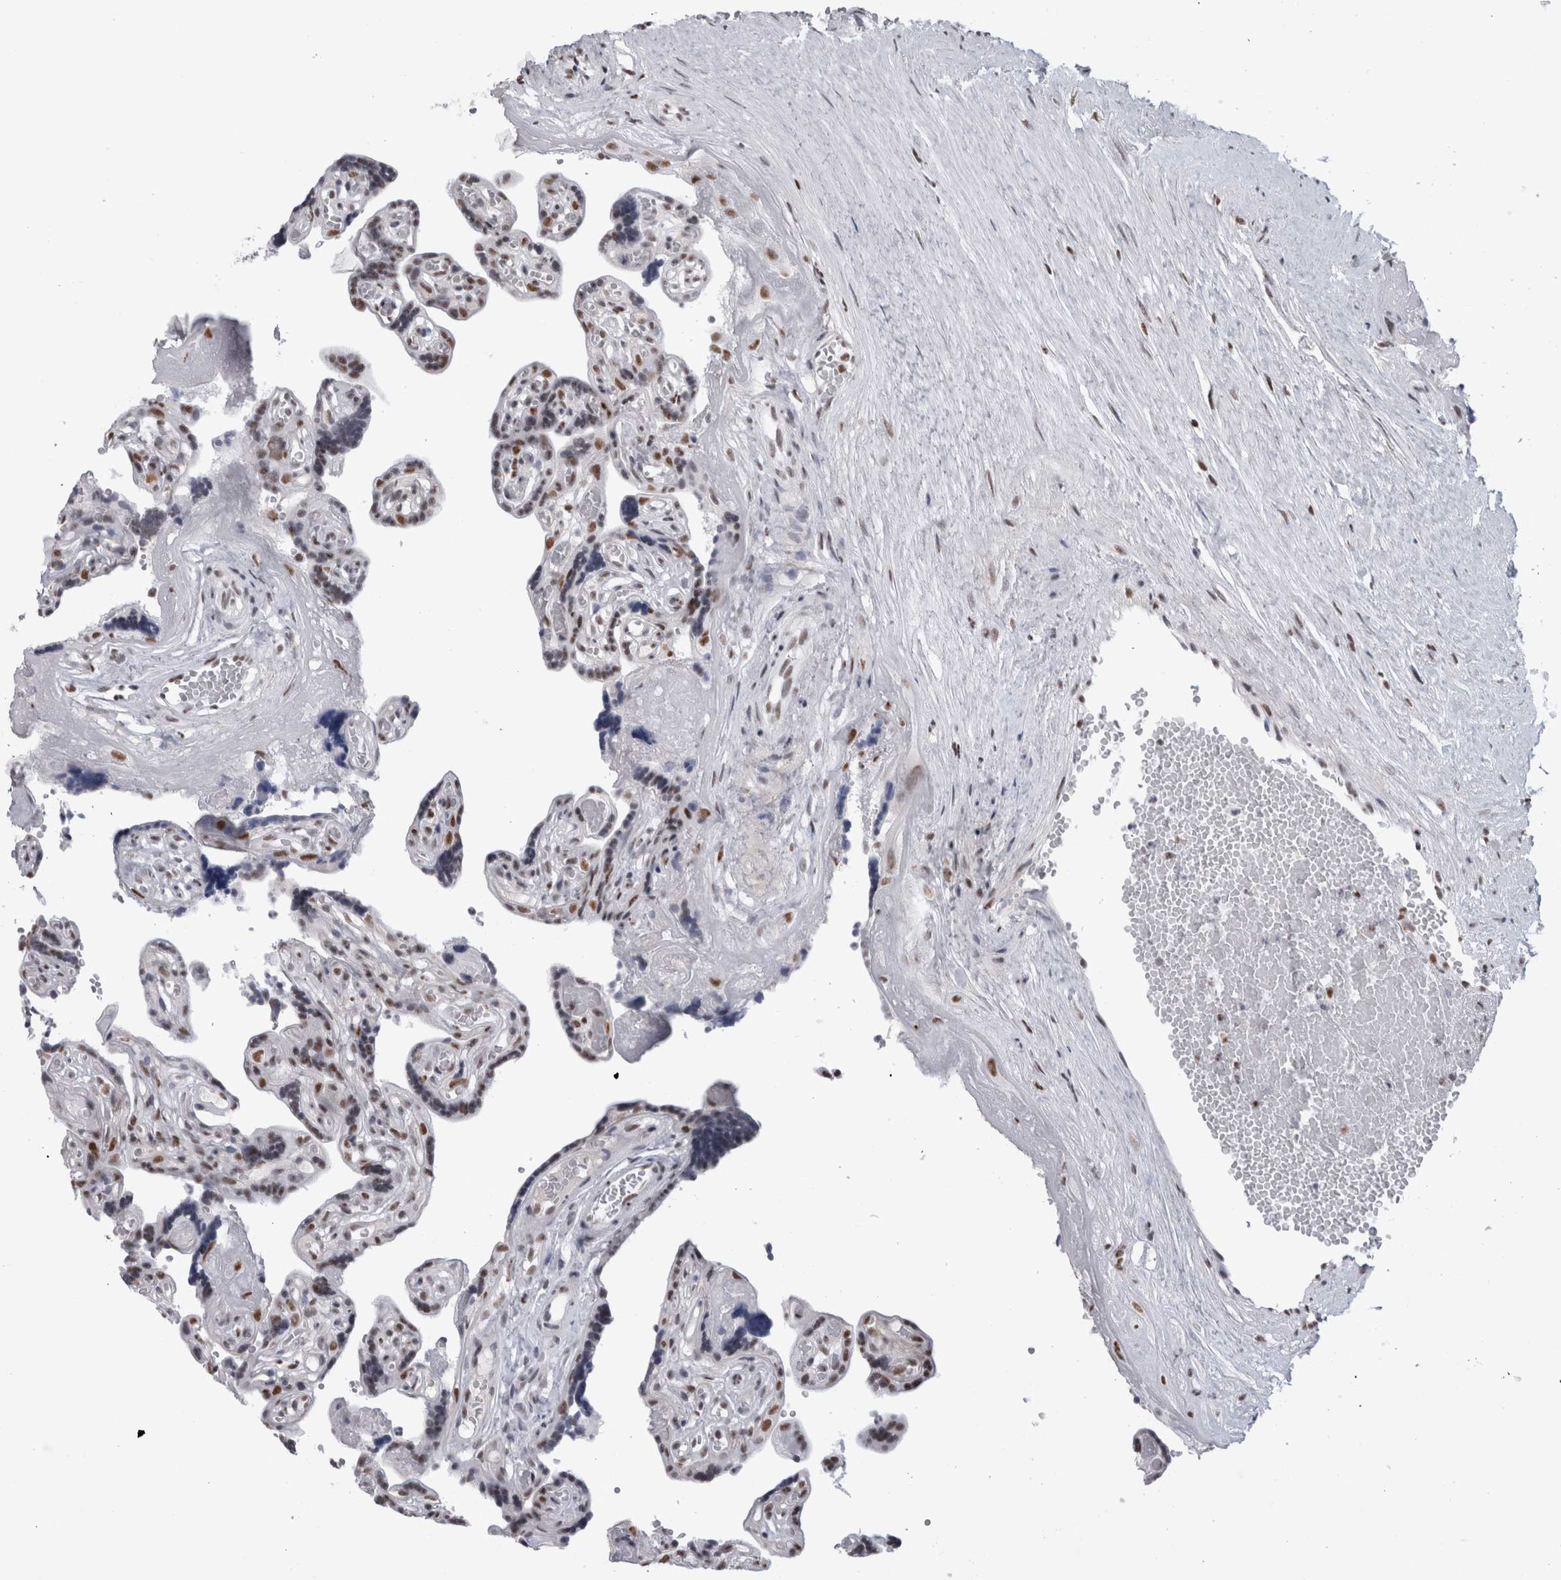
{"staining": {"intensity": "strong", "quantity": ">75%", "location": "nuclear"}, "tissue": "placenta", "cell_type": "Trophoblastic cells", "image_type": "normal", "snomed": [{"axis": "morphology", "description": "Normal tissue, NOS"}, {"axis": "topography", "description": "Placenta"}], "caption": "Trophoblastic cells show high levels of strong nuclear staining in about >75% of cells in benign placenta.", "gene": "API5", "patient": {"sex": "female", "age": 30}}